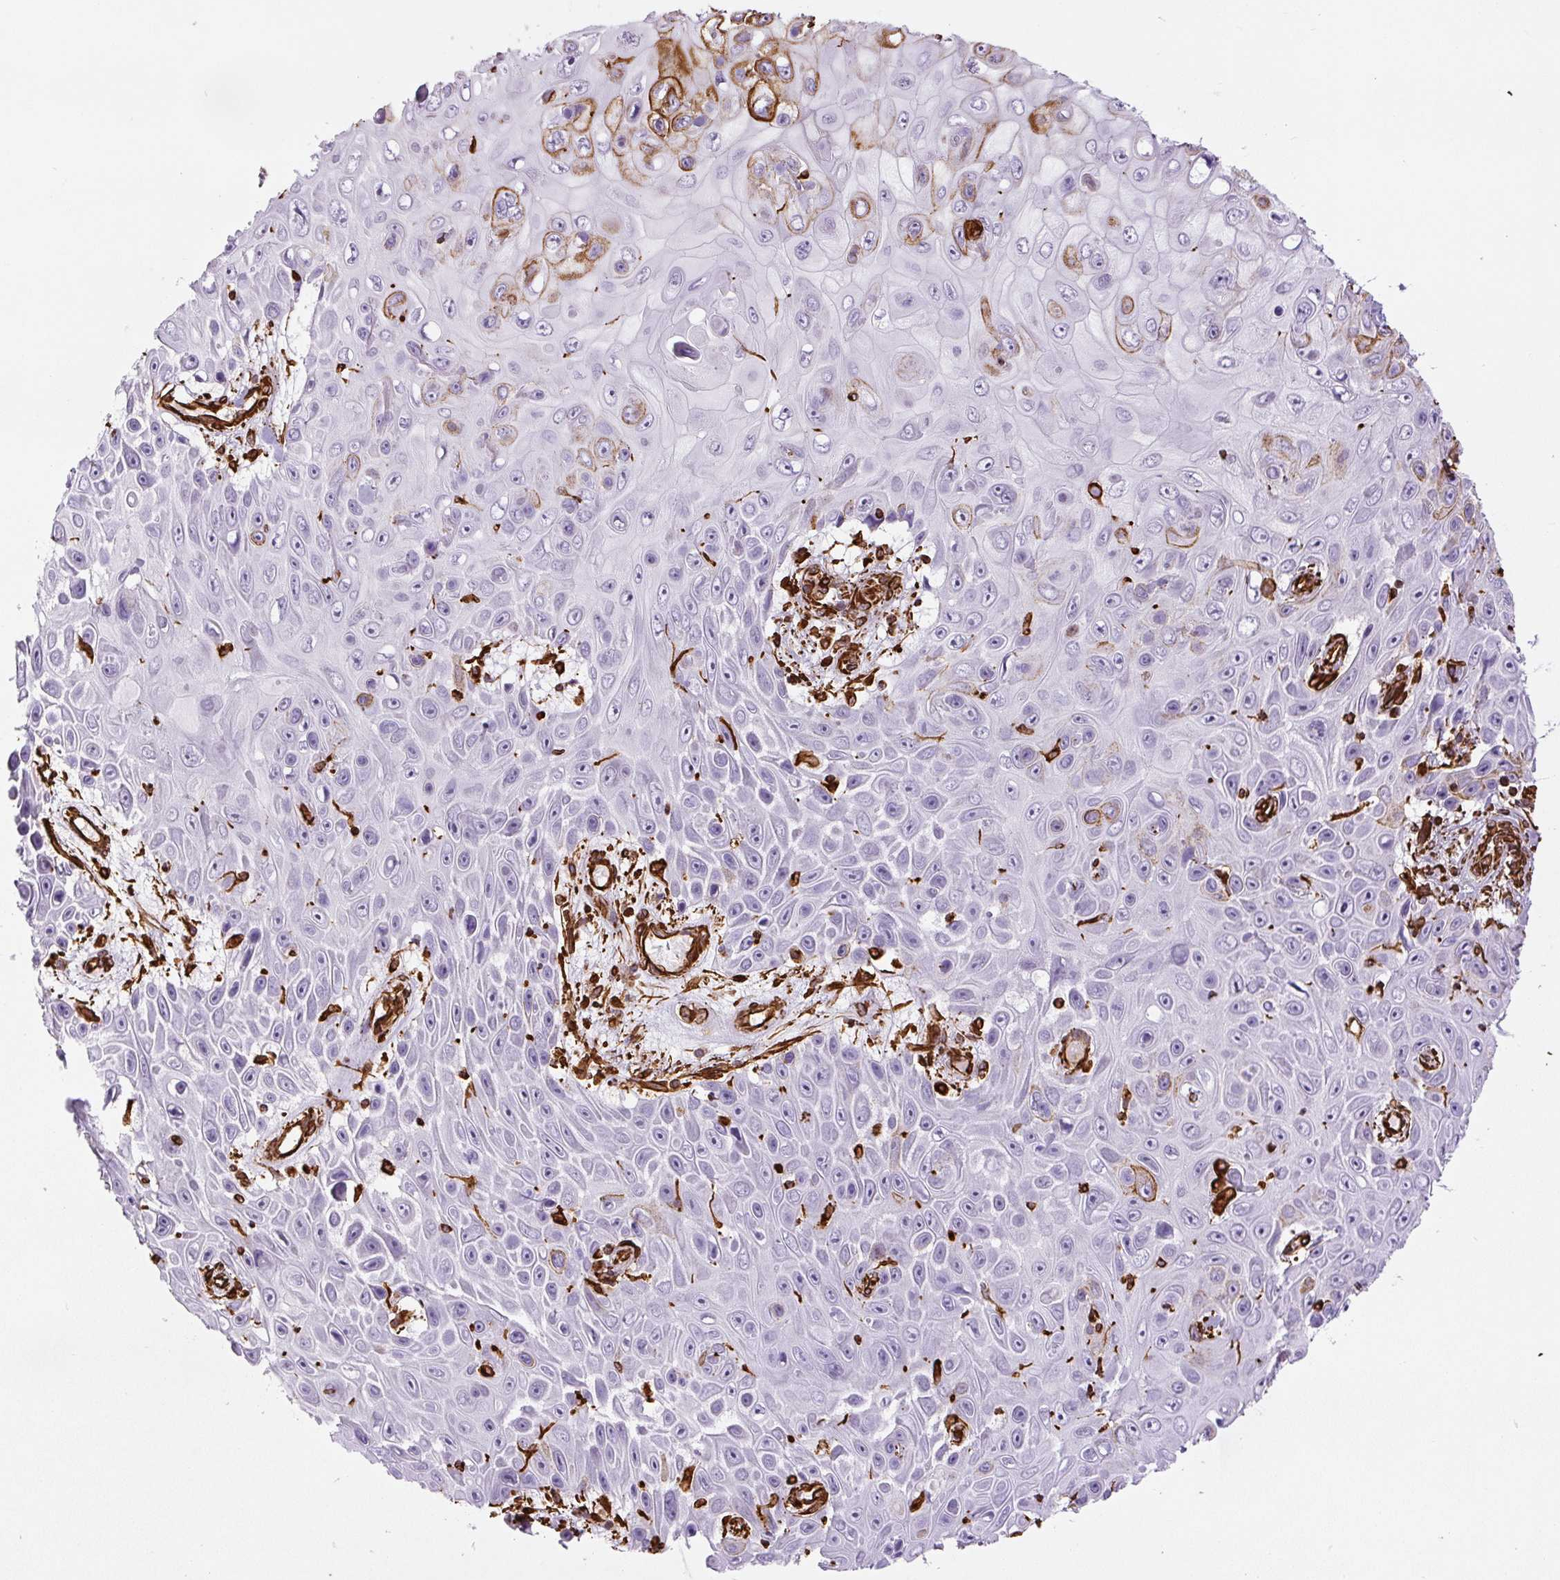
{"staining": {"intensity": "moderate", "quantity": "<25%", "location": "cytoplasmic/membranous"}, "tissue": "skin cancer", "cell_type": "Tumor cells", "image_type": "cancer", "snomed": [{"axis": "morphology", "description": "Squamous cell carcinoma, NOS"}, {"axis": "topography", "description": "Skin"}], "caption": "Approximately <25% of tumor cells in skin cancer display moderate cytoplasmic/membranous protein expression as visualized by brown immunohistochemical staining.", "gene": "VIM", "patient": {"sex": "male", "age": 82}}